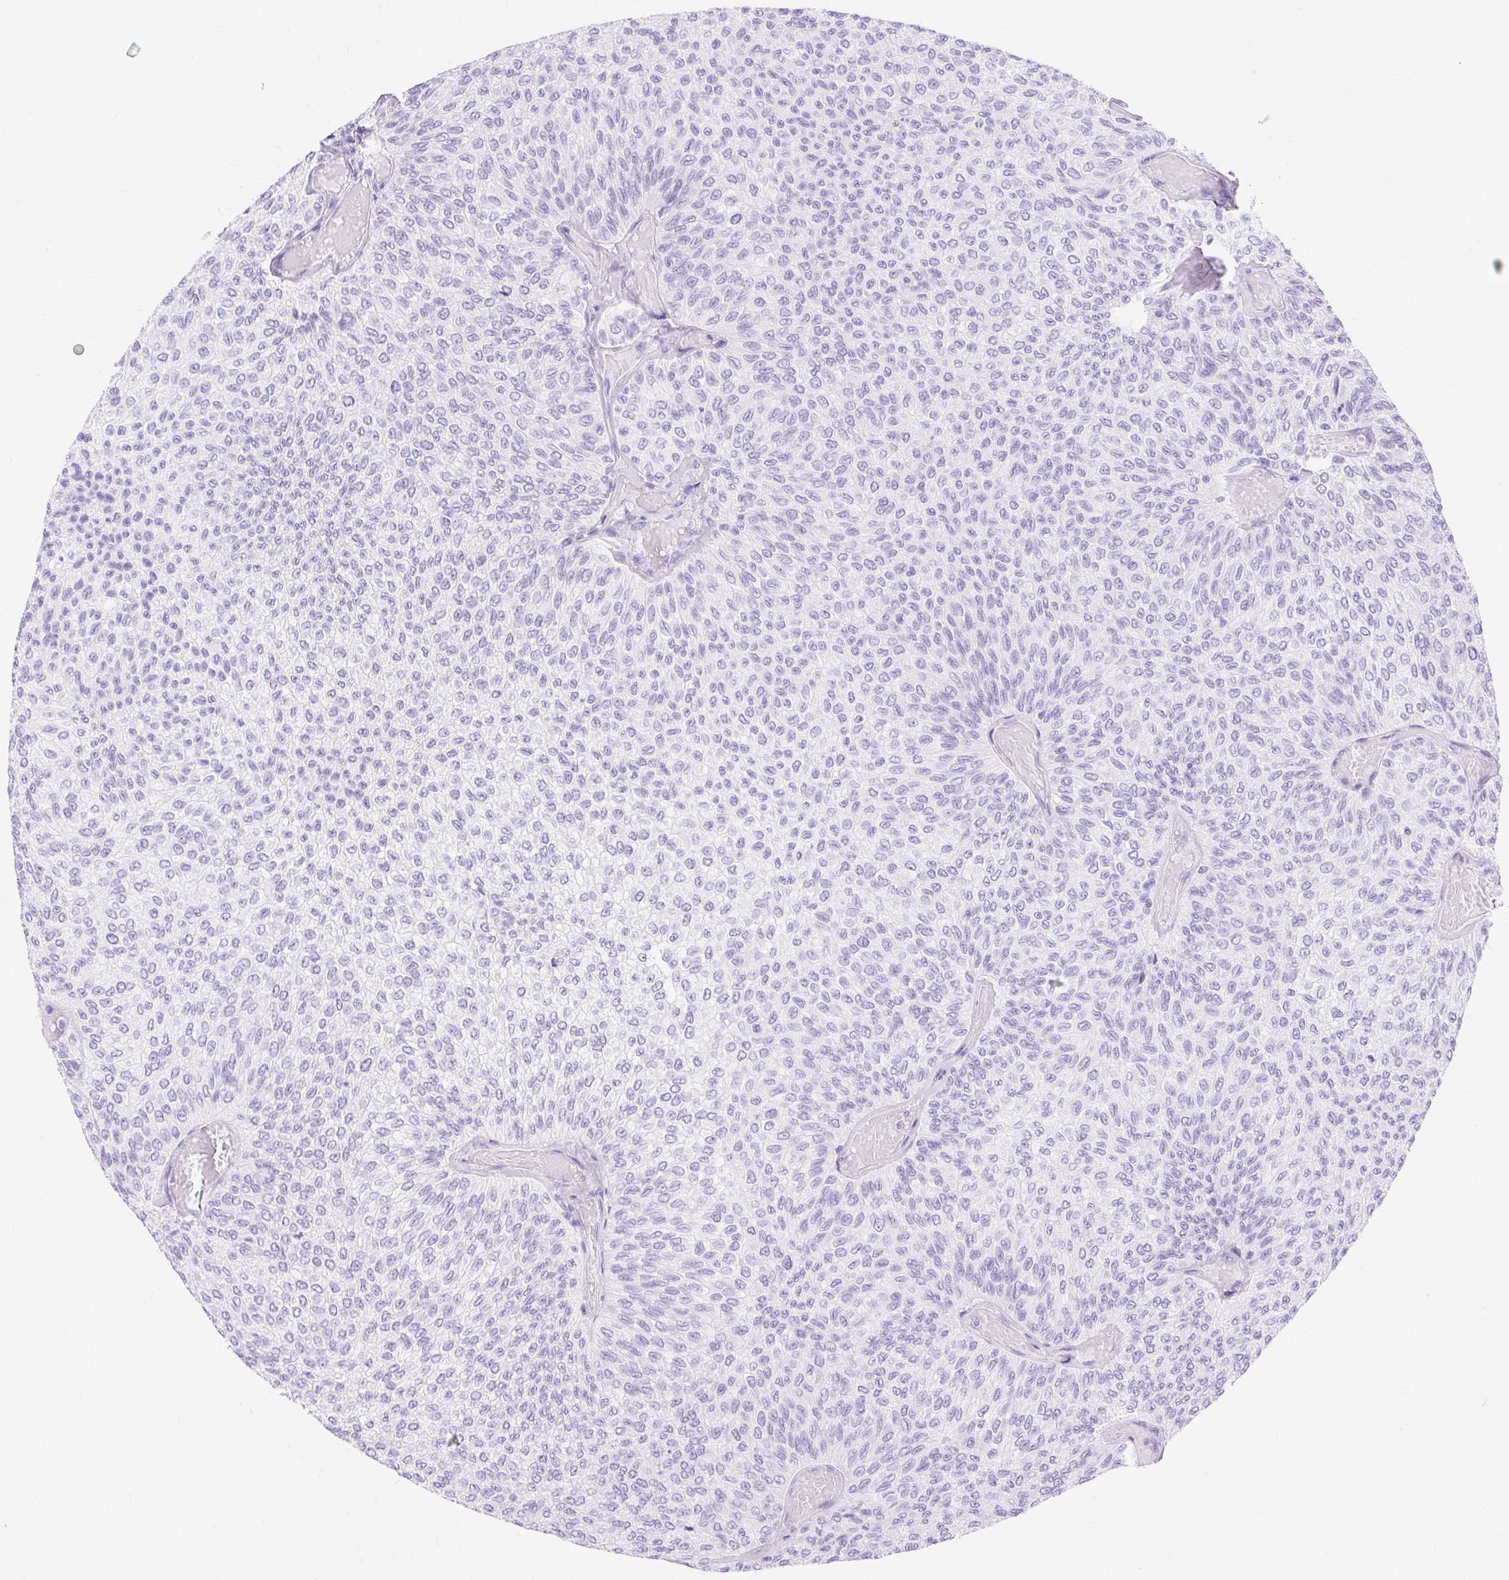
{"staining": {"intensity": "negative", "quantity": "none", "location": "none"}, "tissue": "urothelial cancer", "cell_type": "Tumor cells", "image_type": "cancer", "snomed": [{"axis": "morphology", "description": "Urothelial carcinoma, Low grade"}, {"axis": "topography", "description": "Urinary bladder"}], "caption": "Human urothelial cancer stained for a protein using IHC exhibits no expression in tumor cells.", "gene": "MBP", "patient": {"sex": "male", "age": 78}}